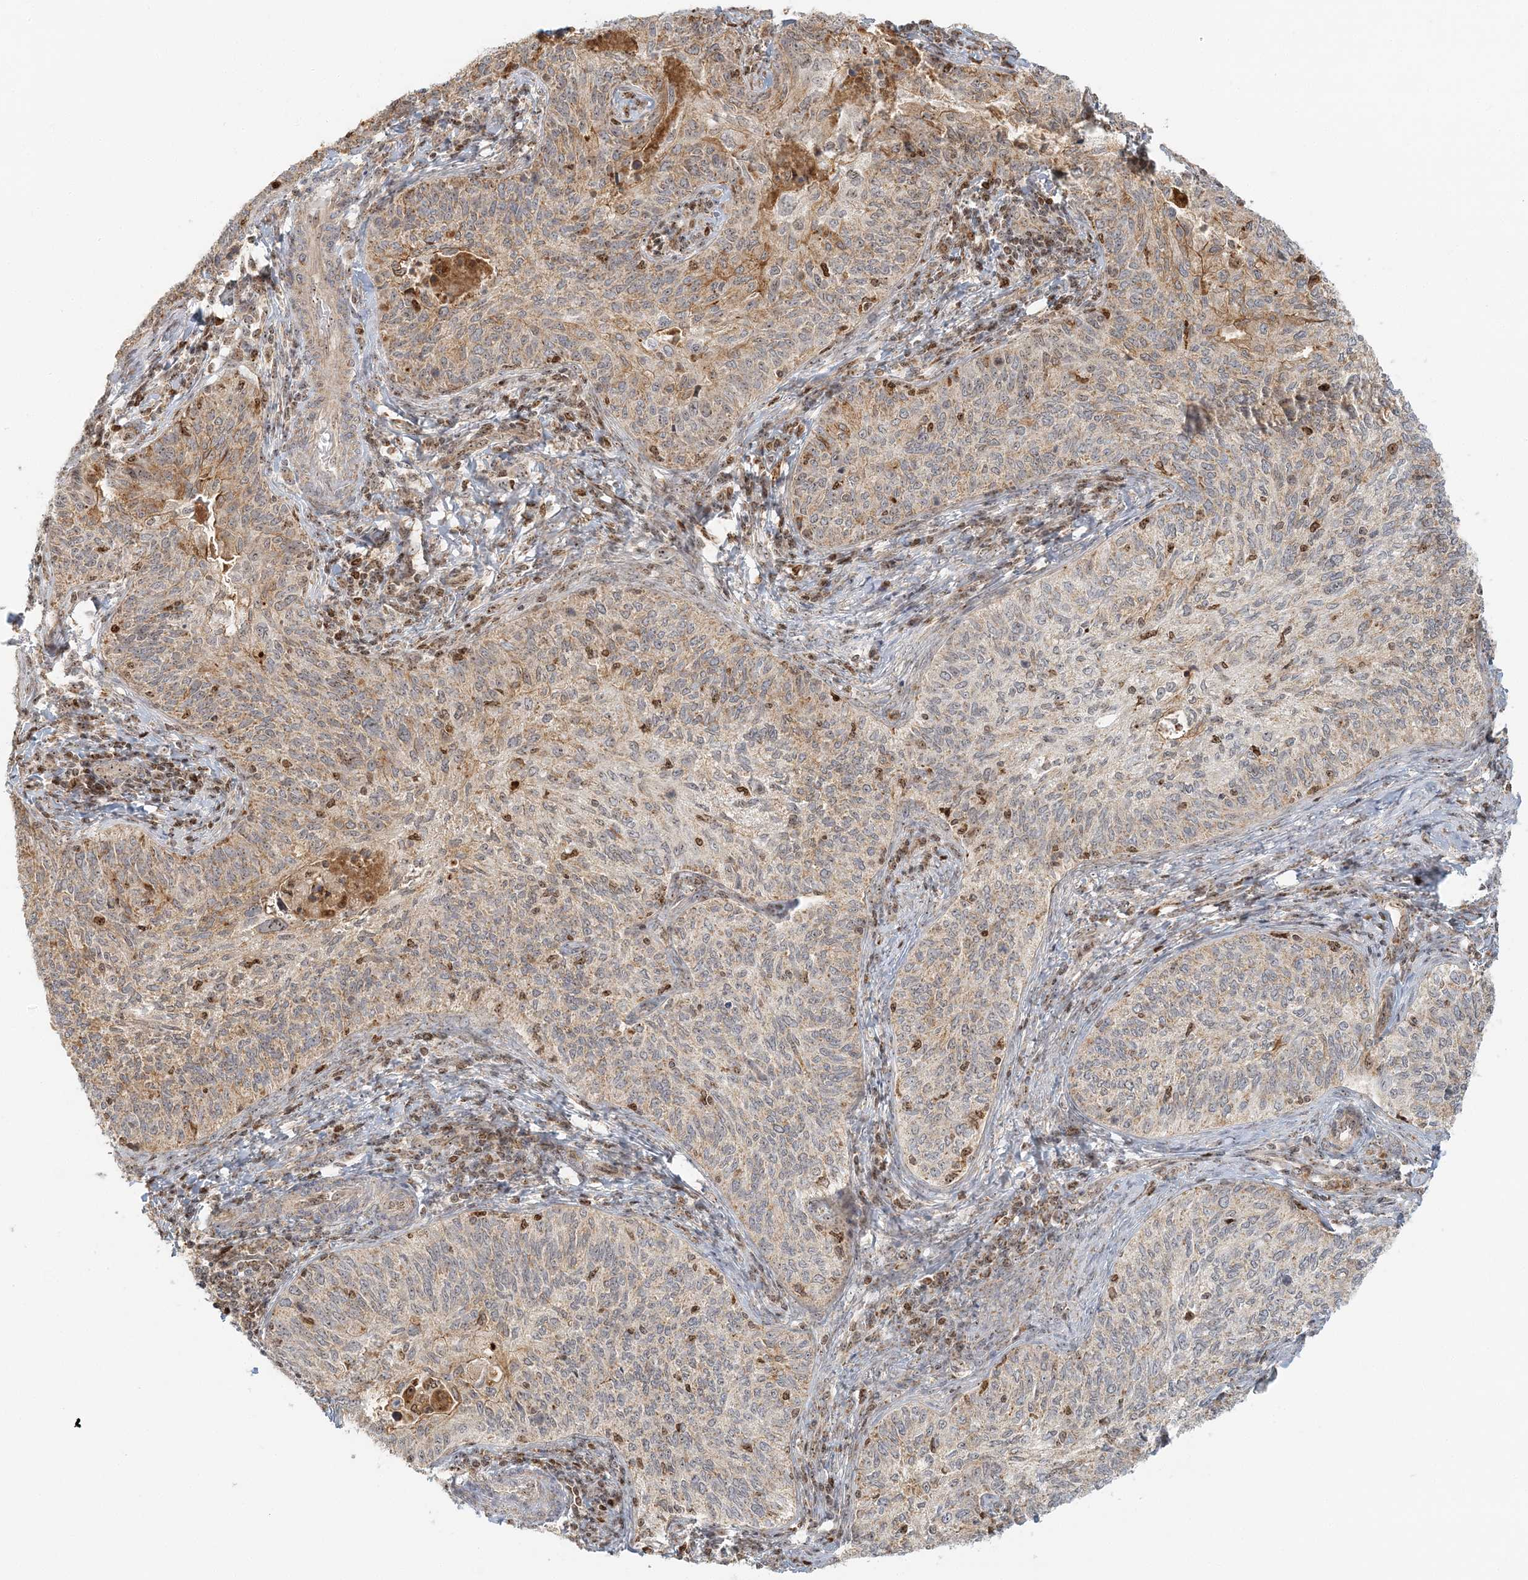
{"staining": {"intensity": "moderate", "quantity": "<25%", "location": "cytoplasmic/membranous,nuclear"}, "tissue": "cervical cancer", "cell_type": "Tumor cells", "image_type": "cancer", "snomed": [{"axis": "morphology", "description": "Squamous cell carcinoma, NOS"}, {"axis": "topography", "description": "Cervix"}], "caption": "DAB immunohistochemical staining of human cervical squamous cell carcinoma exhibits moderate cytoplasmic/membranous and nuclear protein expression in approximately <25% of tumor cells. (Stains: DAB (3,3'-diaminobenzidine) in brown, nuclei in blue, Microscopy: brightfield microscopy at high magnification).", "gene": "UBE2F", "patient": {"sex": "female", "age": 30}}